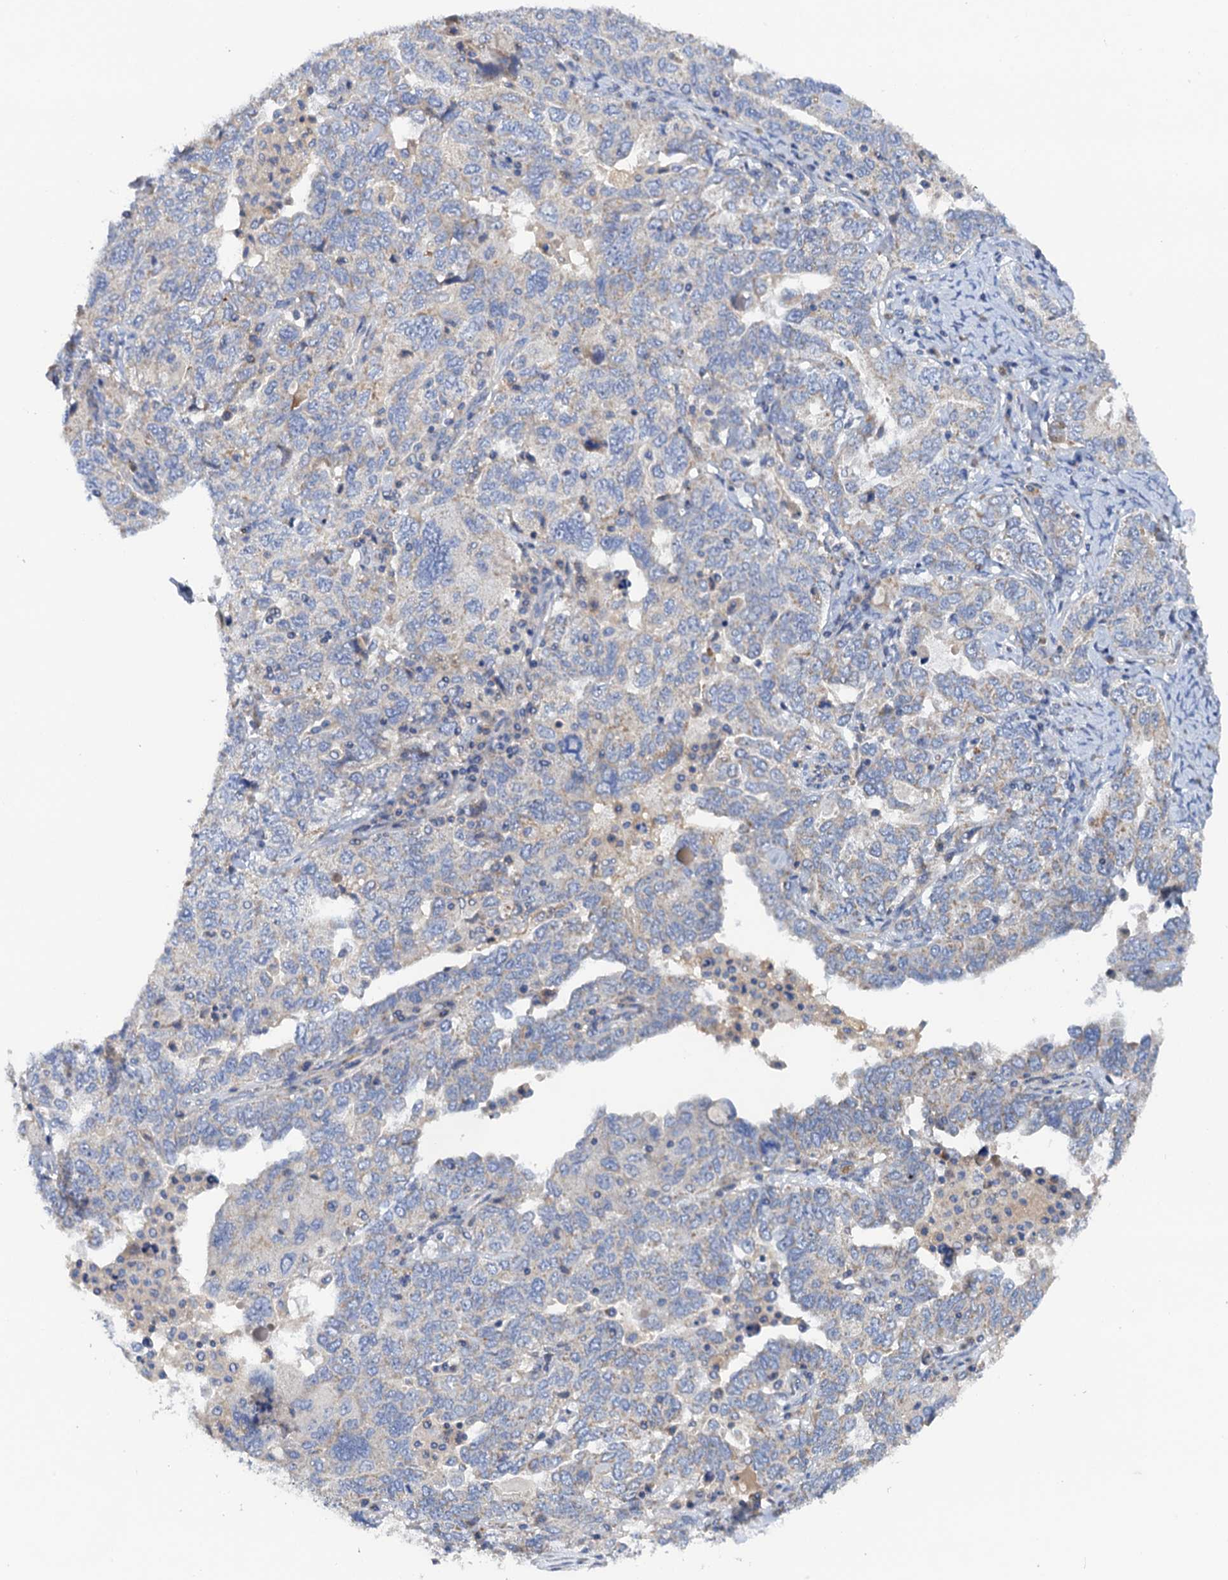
{"staining": {"intensity": "negative", "quantity": "none", "location": "none"}, "tissue": "ovarian cancer", "cell_type": "Tumor cells", "image_type": "cancer", "snomed": [{"axis": "morphology", "description": "Carcinoma, endometroid"}, {"axis": "topography", "description": "Ovary"}], "caption": "Ovarian cancer (endometroid carcinoma) stained for a protein using immunohistochemistry (IHC) exhibits no staining tumor cells.", "gene": "MRPL48", "patient": {"sex": "female", "age": 62}}